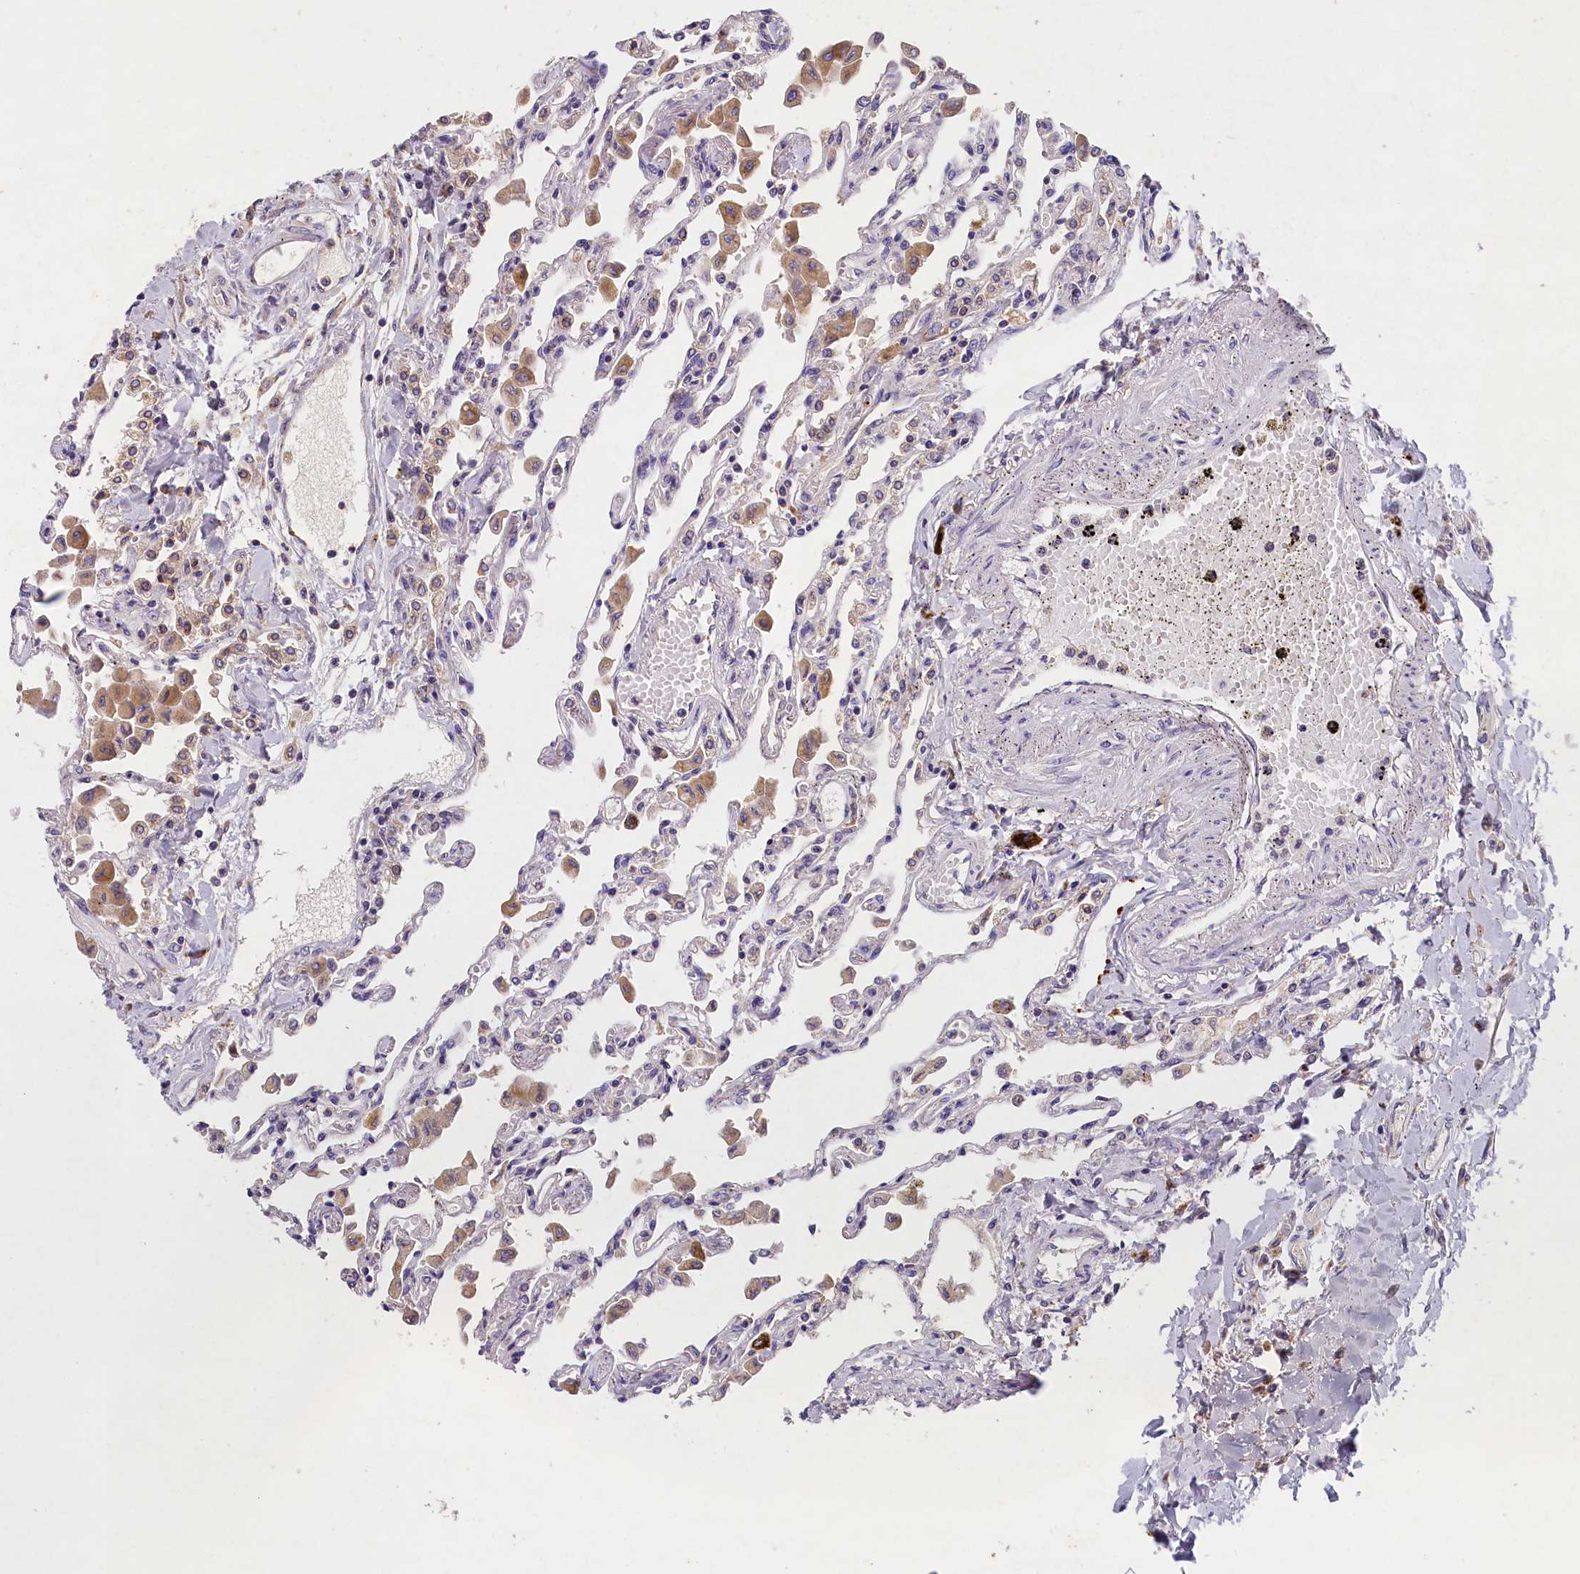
{"staining": {"intensity": "negative", "quantity": "none", "location": "none"}, "tissue": "lung", "cell_type": "Alveolar cells", "image_type": "normal", "snomed": [{"axis": "morphology", "description": "Normal tissue, NOS"}, {"axis": "topography", "description": "Bronchus"}, {"axis": "topography", "description": "Lung"}], "caption": "A micrograph of human lung is negative for staining in alveolar cells. Nuclei are stained in blue.", "gene": "ST7L", "patient": {"sex": "female", "age": 49}}